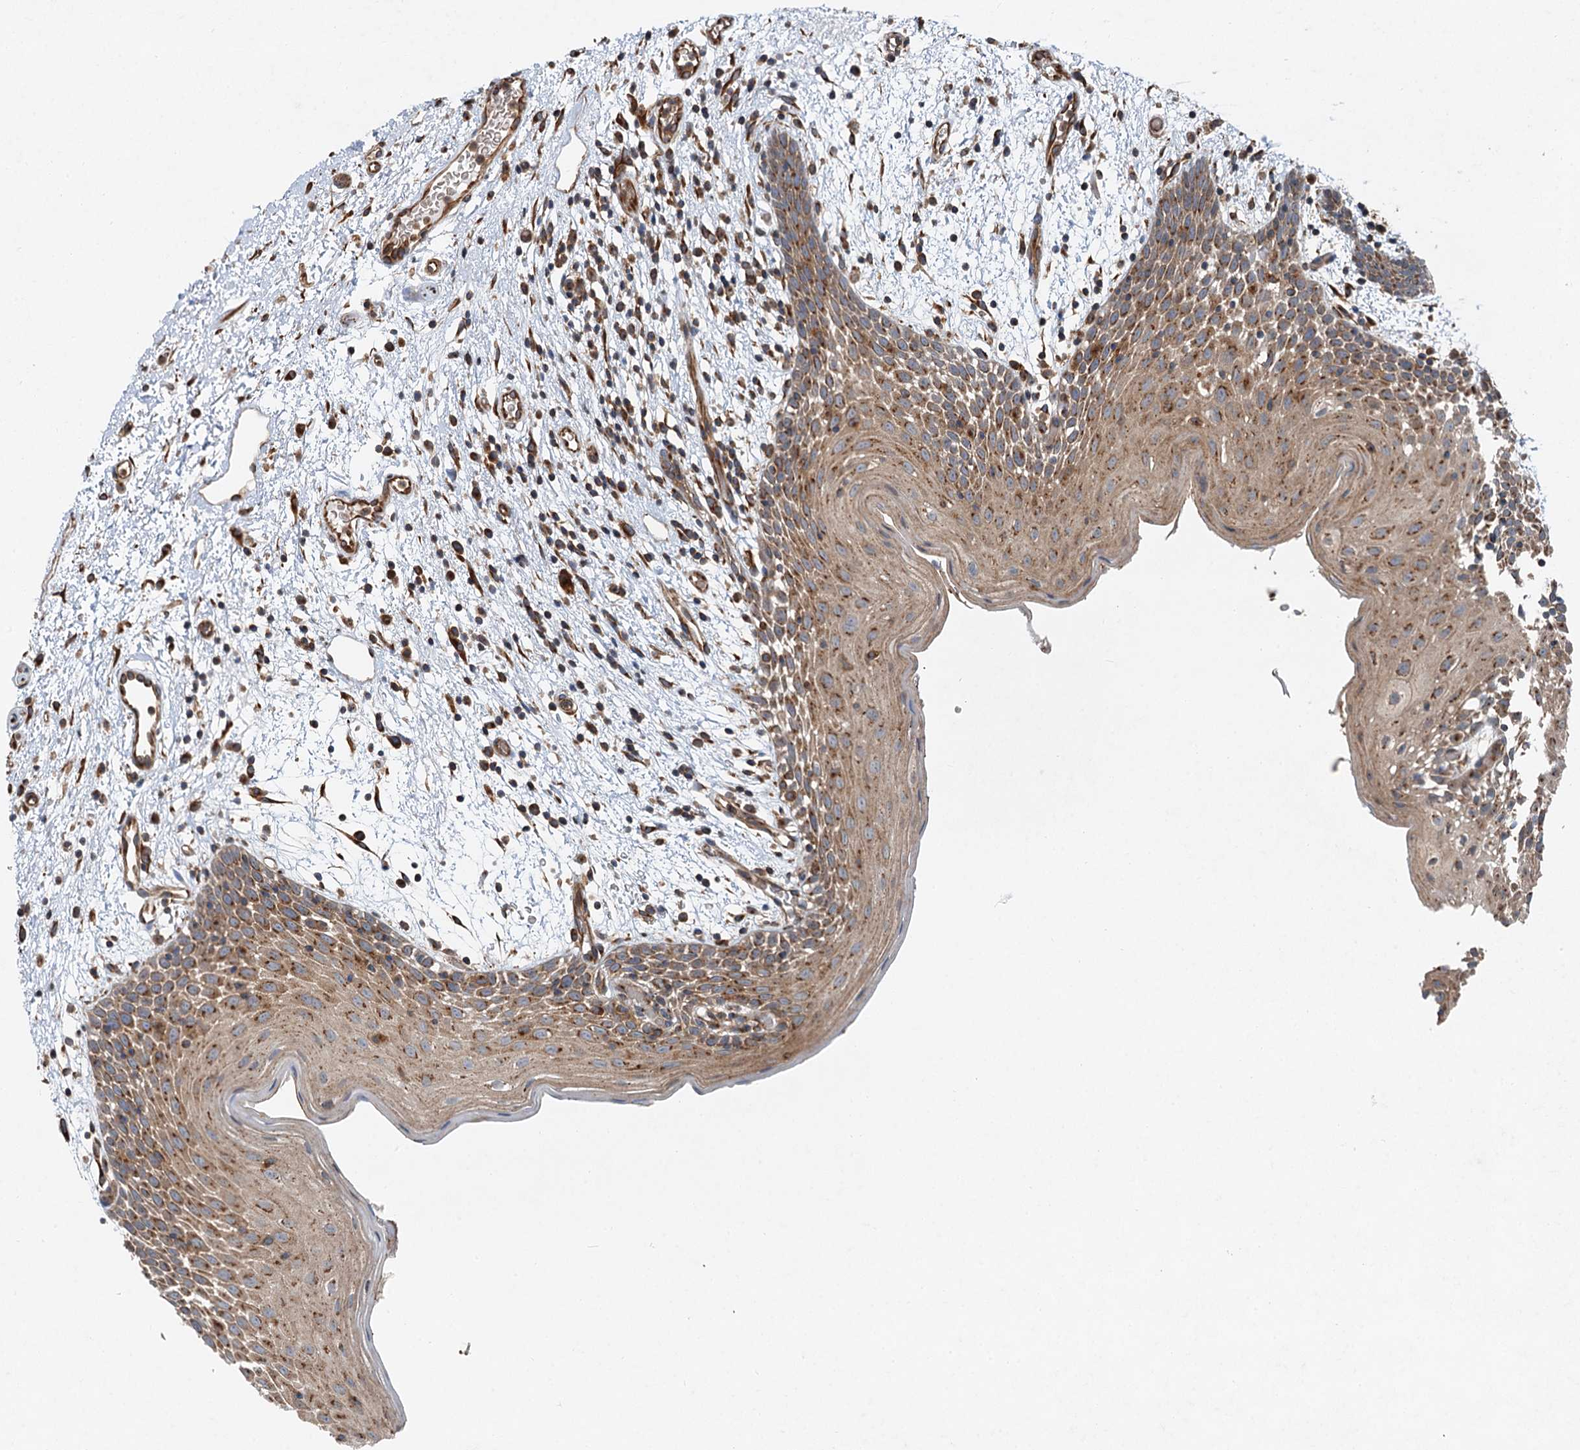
{"staining": {"intensity": "moderate", "quantity": ">75%", "location": "cytoplasmic/membranous"}, "tissue": "oral mucosa", "cell_type": "Squamous epithelial cells", "image_type": "normal", "snomed": [{"axis": "morphology", "description": "Normal tissue, NOS"}, {"axis": "topography", "description": "Skeletal muscle"}, {"axis": "topography", "description": "Oral tissue"}, {"axis": "topography", "description": "Salivary gland"}, {"axis": "topography", "description": "Peripheral nerve tissue"}], "caption": "Brown immunohistochemical staining in unremarkable human oral mucosa reveals moderate cytoplasmic/membranous positivity in approximately >75% of squamous epithelial cells. (Brightfield microscopy of DAB IHC at high magnification).", "gene": "ANKRD26", "patient": {"sex": "male", "age": 54}}